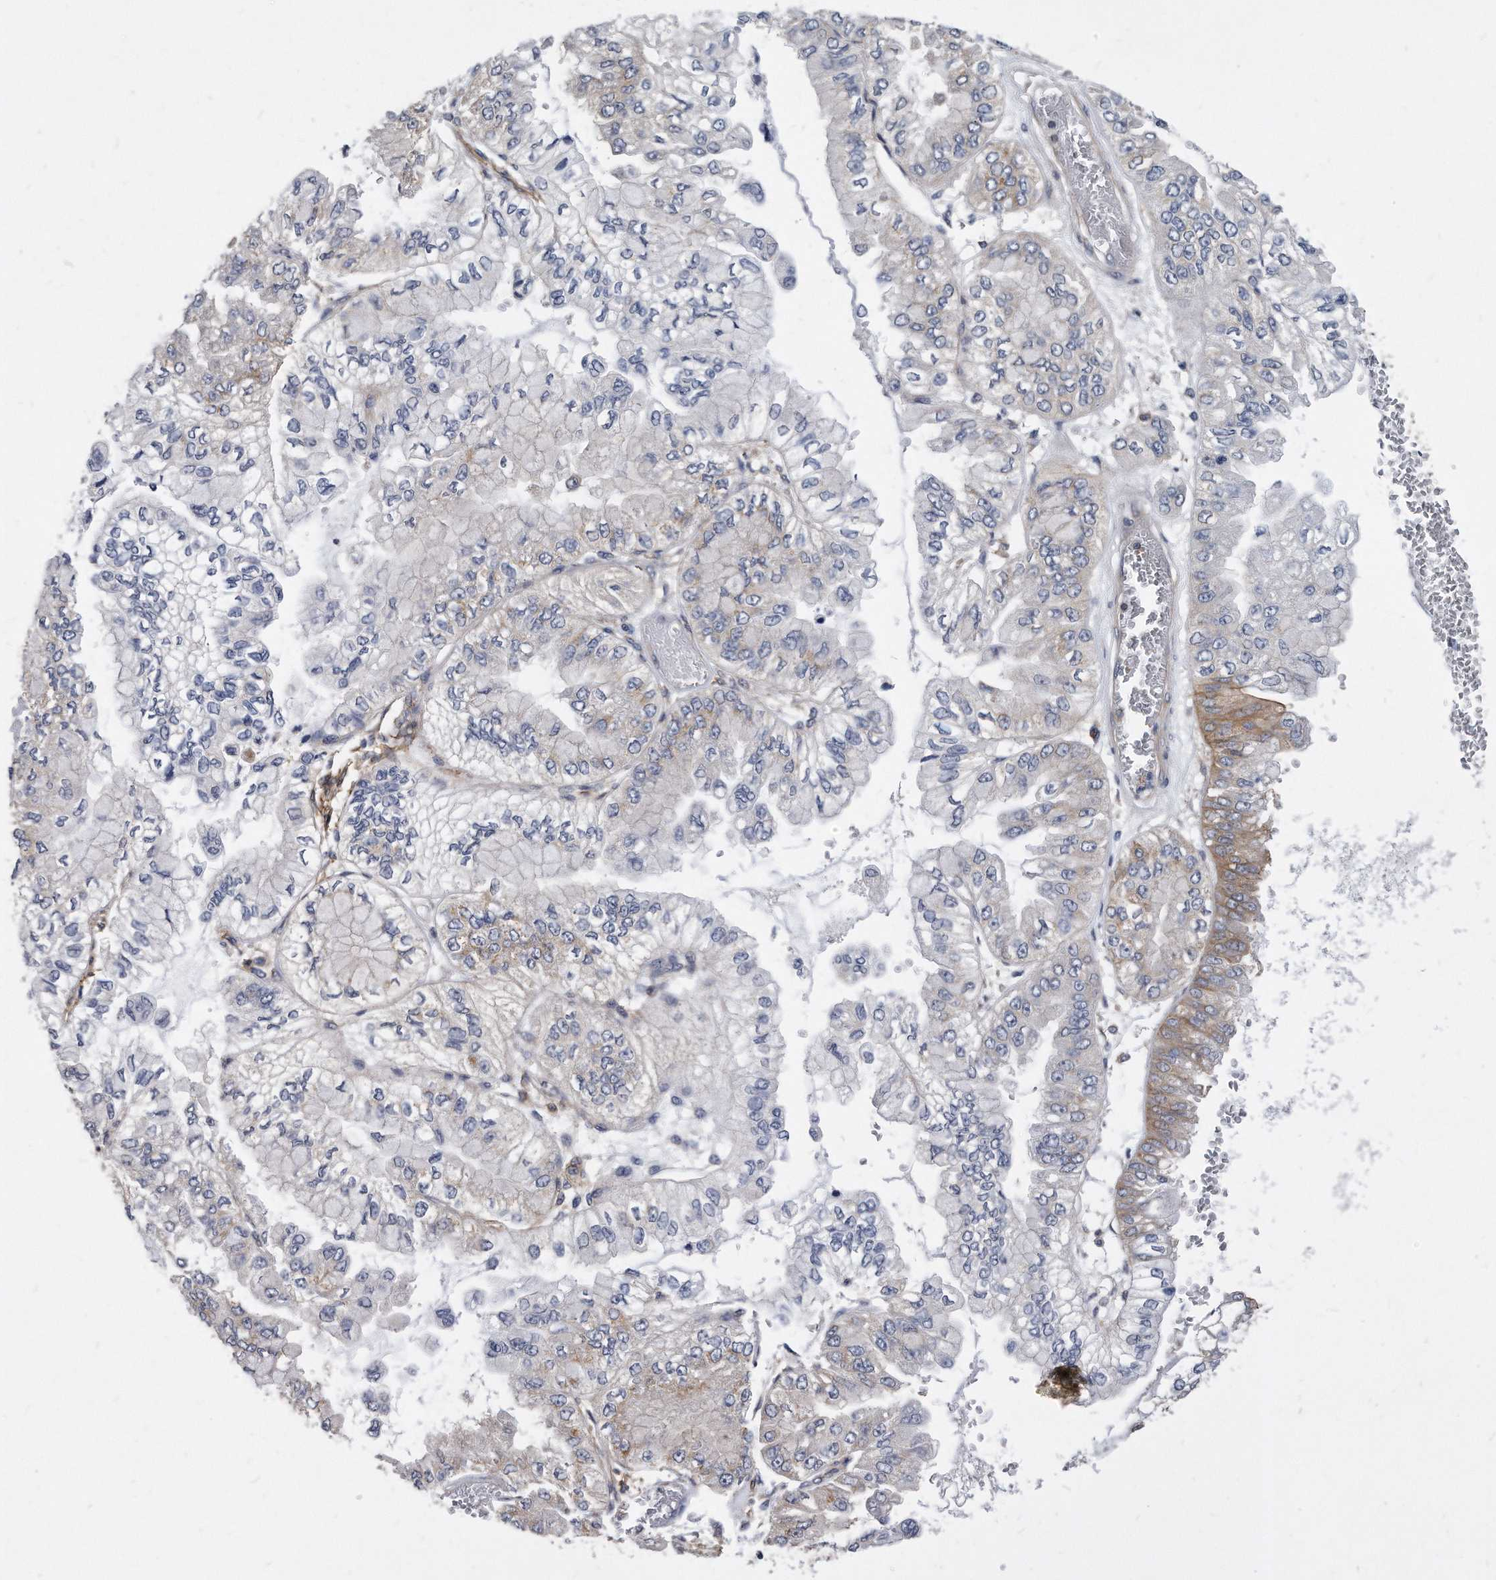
{"staining": {"intensity": "negative", "quantity": "none", "location": "none"}, "tissue": "liver cancer", "cell_type": "Tumor cells", "image_type": "cancer", "snomed": [{"axis": "morphology", "description": "Cholangiocarcinoma"}, {"axis": "topography", "description": "Liver"}], "caption": "High power microscopy image of an immunohistochemistry micrograph of liver cancer (cholangiocarcinoma), revealing no significant staining in tumor cells.", "gene": "ATG5", "patient": {"sex": "female", "age": 79}}